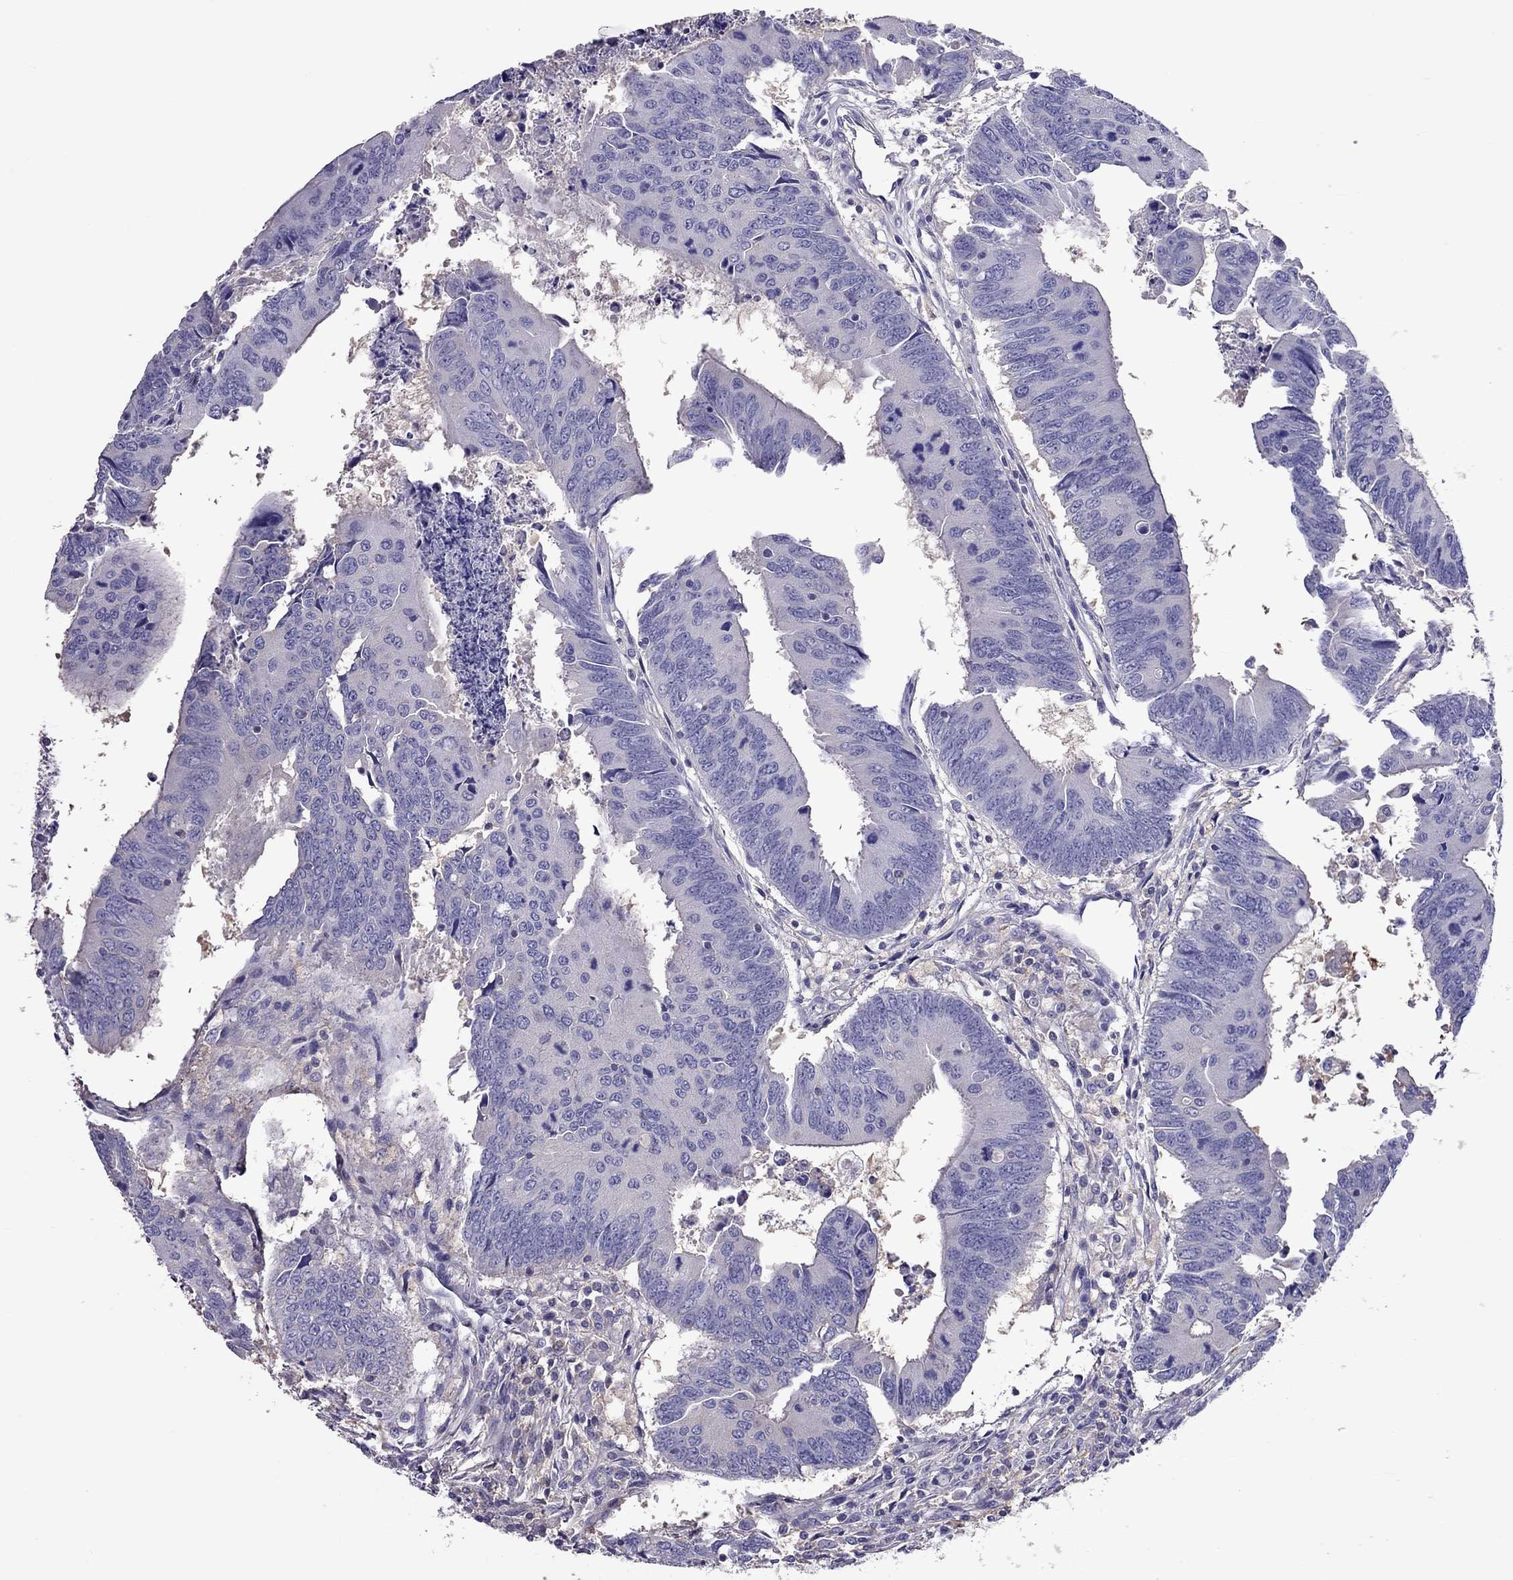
{"staining": {"intensity": "negative", "quantity": "none", "location": "none"}, "tissue": "colorectal cancer", "cell_type": "Tumor cells", "image_type": "cancer", "snomed": [{"axis": "morphology", "description": "Adenocarcinoma, NOS"}, {"axis": "topography", "description": "Rectum"}], "caption": "This is an immunohistochemistry photomicrograph of adenocarcinoma (colorectal). There is no expression in tumor cells.", "gene": "TEX22", "patient": {"sex": "male", "age": 67}}